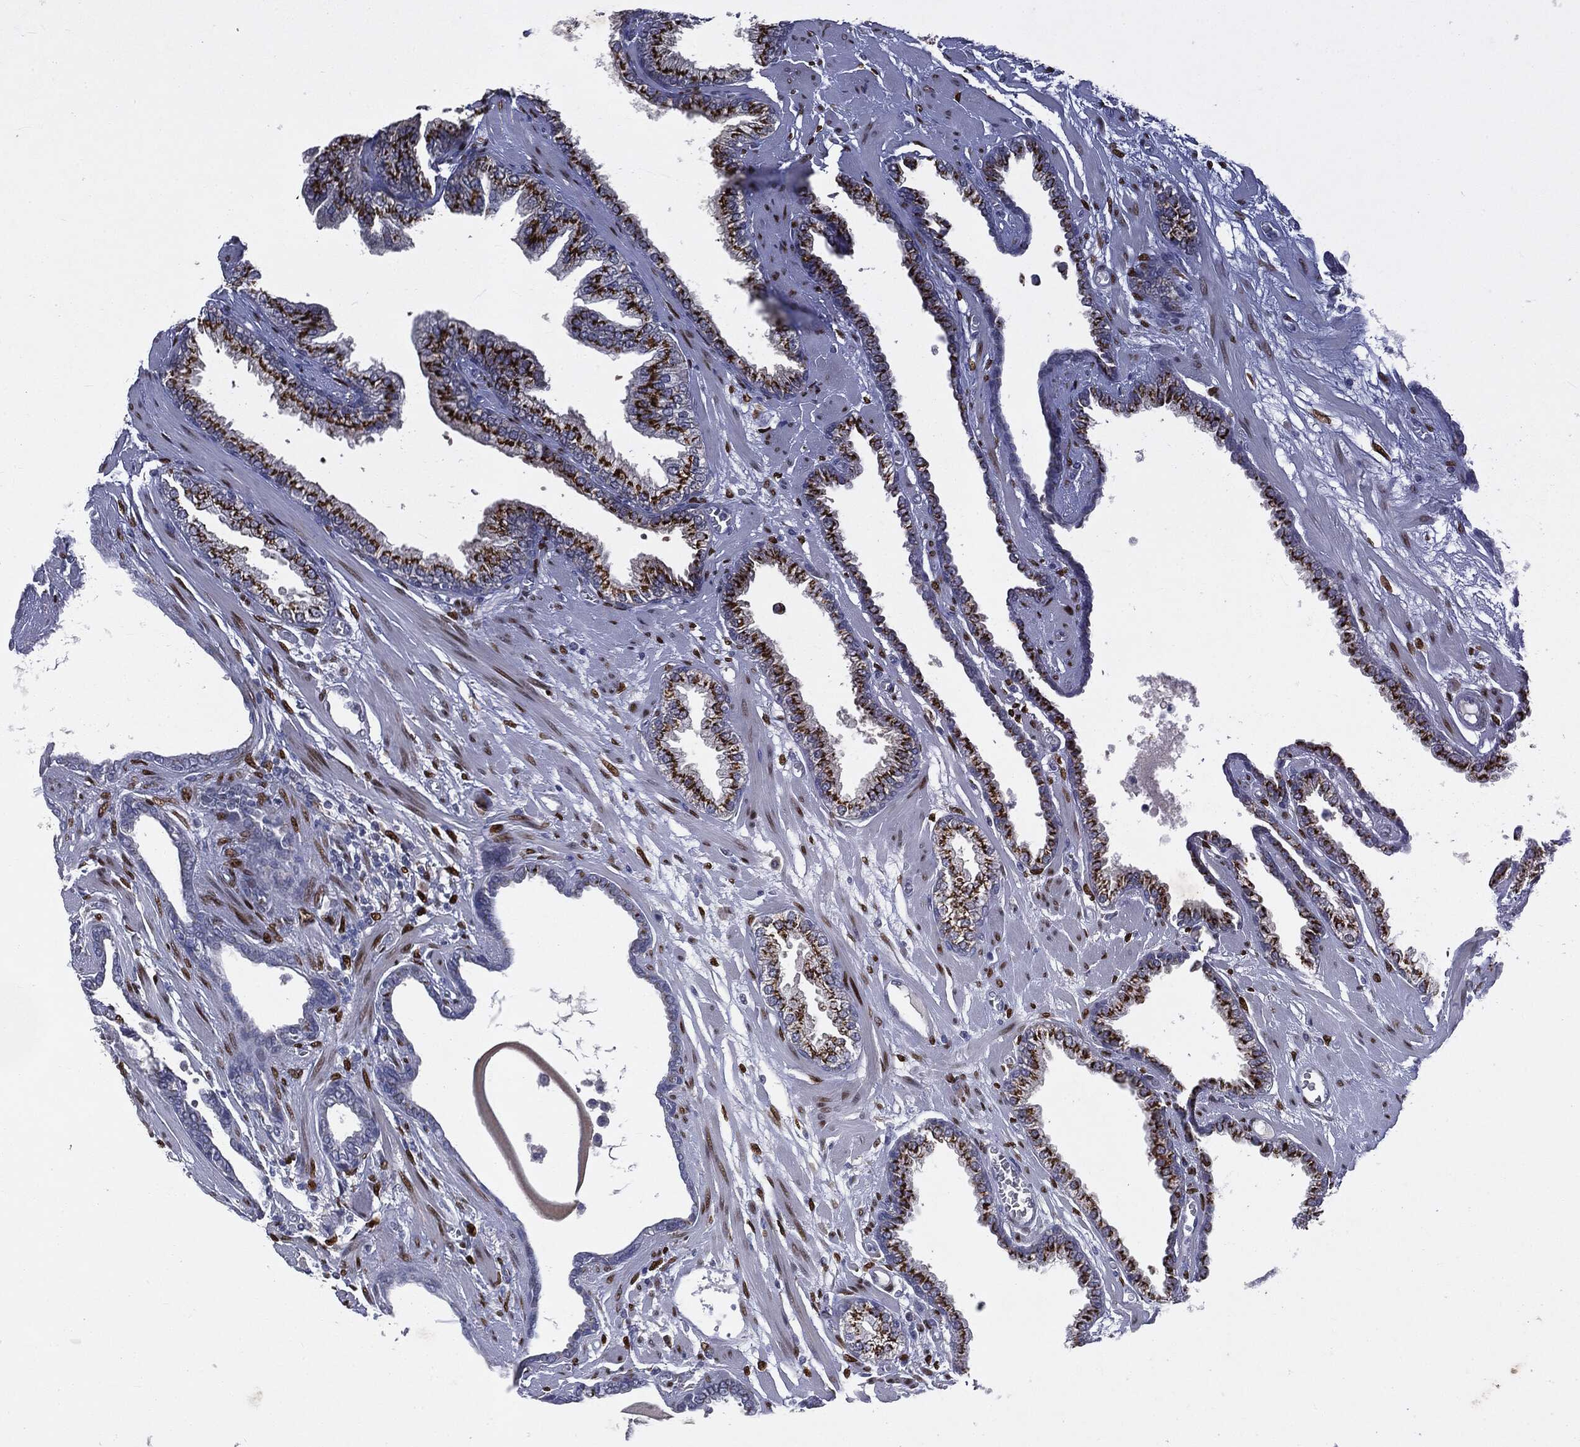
{"staining": {"intensity": "strong", "quantity": "25%-75%", "location": "cytoplasmic/membranous"}, "tissue": "prostate cancer", "cell_type": "Tumor cells", "image_type": "cancer", "snomed": [{"axis": "morphology", "description": "Adenocarcinoma, Low grade"}, {"axis": "topography", "description": "Prostate"}], "caption": "Immunohistochemistry (DAB (3,3'-diaminobenzidine)) staining of adenocarcinoma (low-grade) (prostate) exhibits strong cytoplasmic/membranous protein positivity in about 25%-75% of tumor cells. The protein of interest is shown in brown color, while the nuclei are stained blue.", "gene": "CASD1", "patient": {"sex": "male", "age": 69}}